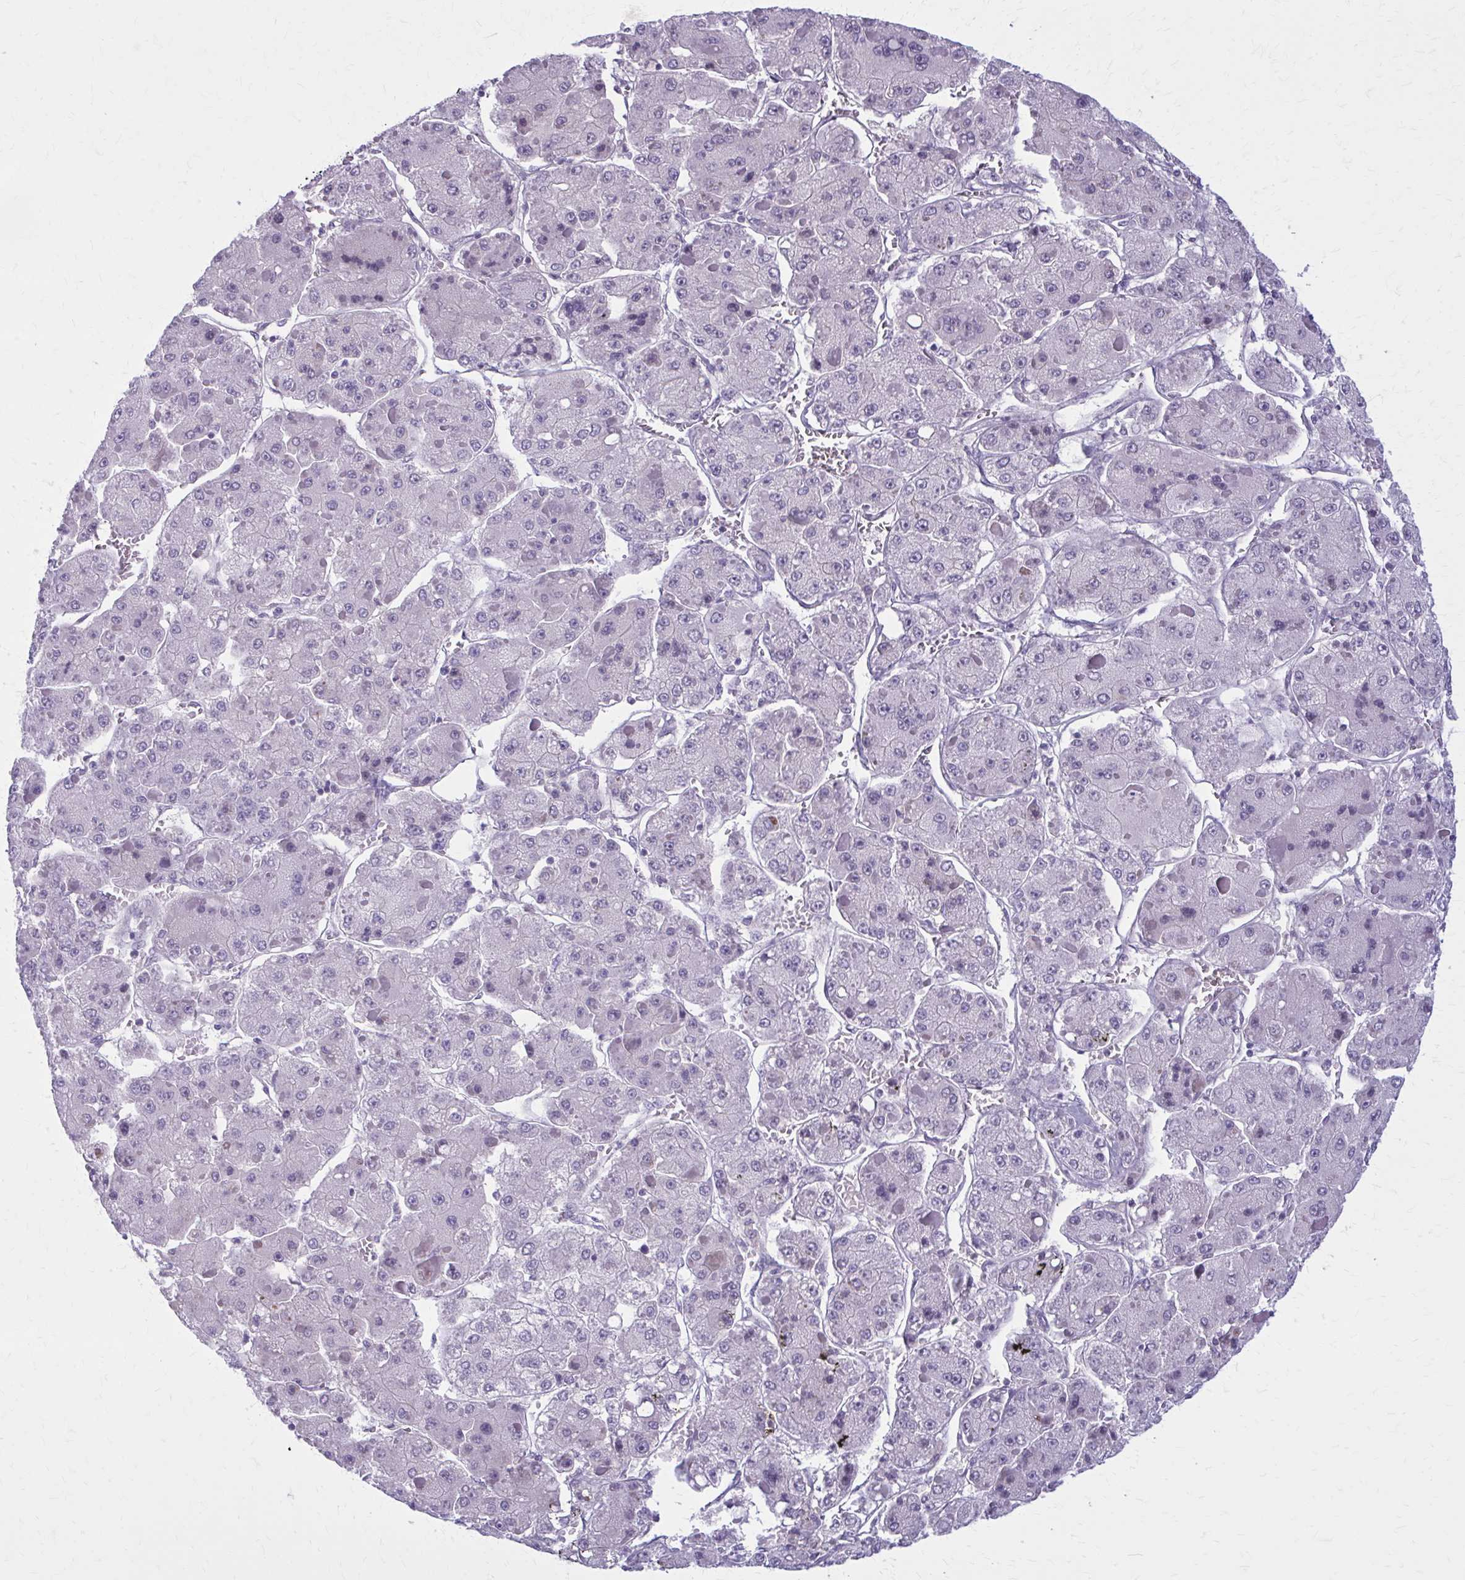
{"staining": {"intensity": "negative", "quantity": "none", "location": "none"}, "tissue": "liver cancer", "cell_type": "Tumor cells", "image_type": "cancer", "snomed": [{"axis": "morphology", "description": "Carcinoma, Hepatocellular, NOS"}, {"axis": "topography", "description": "Liver"}], "caption": "Histopathology image shows no protein positivity in tumor cells of liver cancer tissue.", "gene": "CD38", "patient": {"sex": "female", "age": 73}}